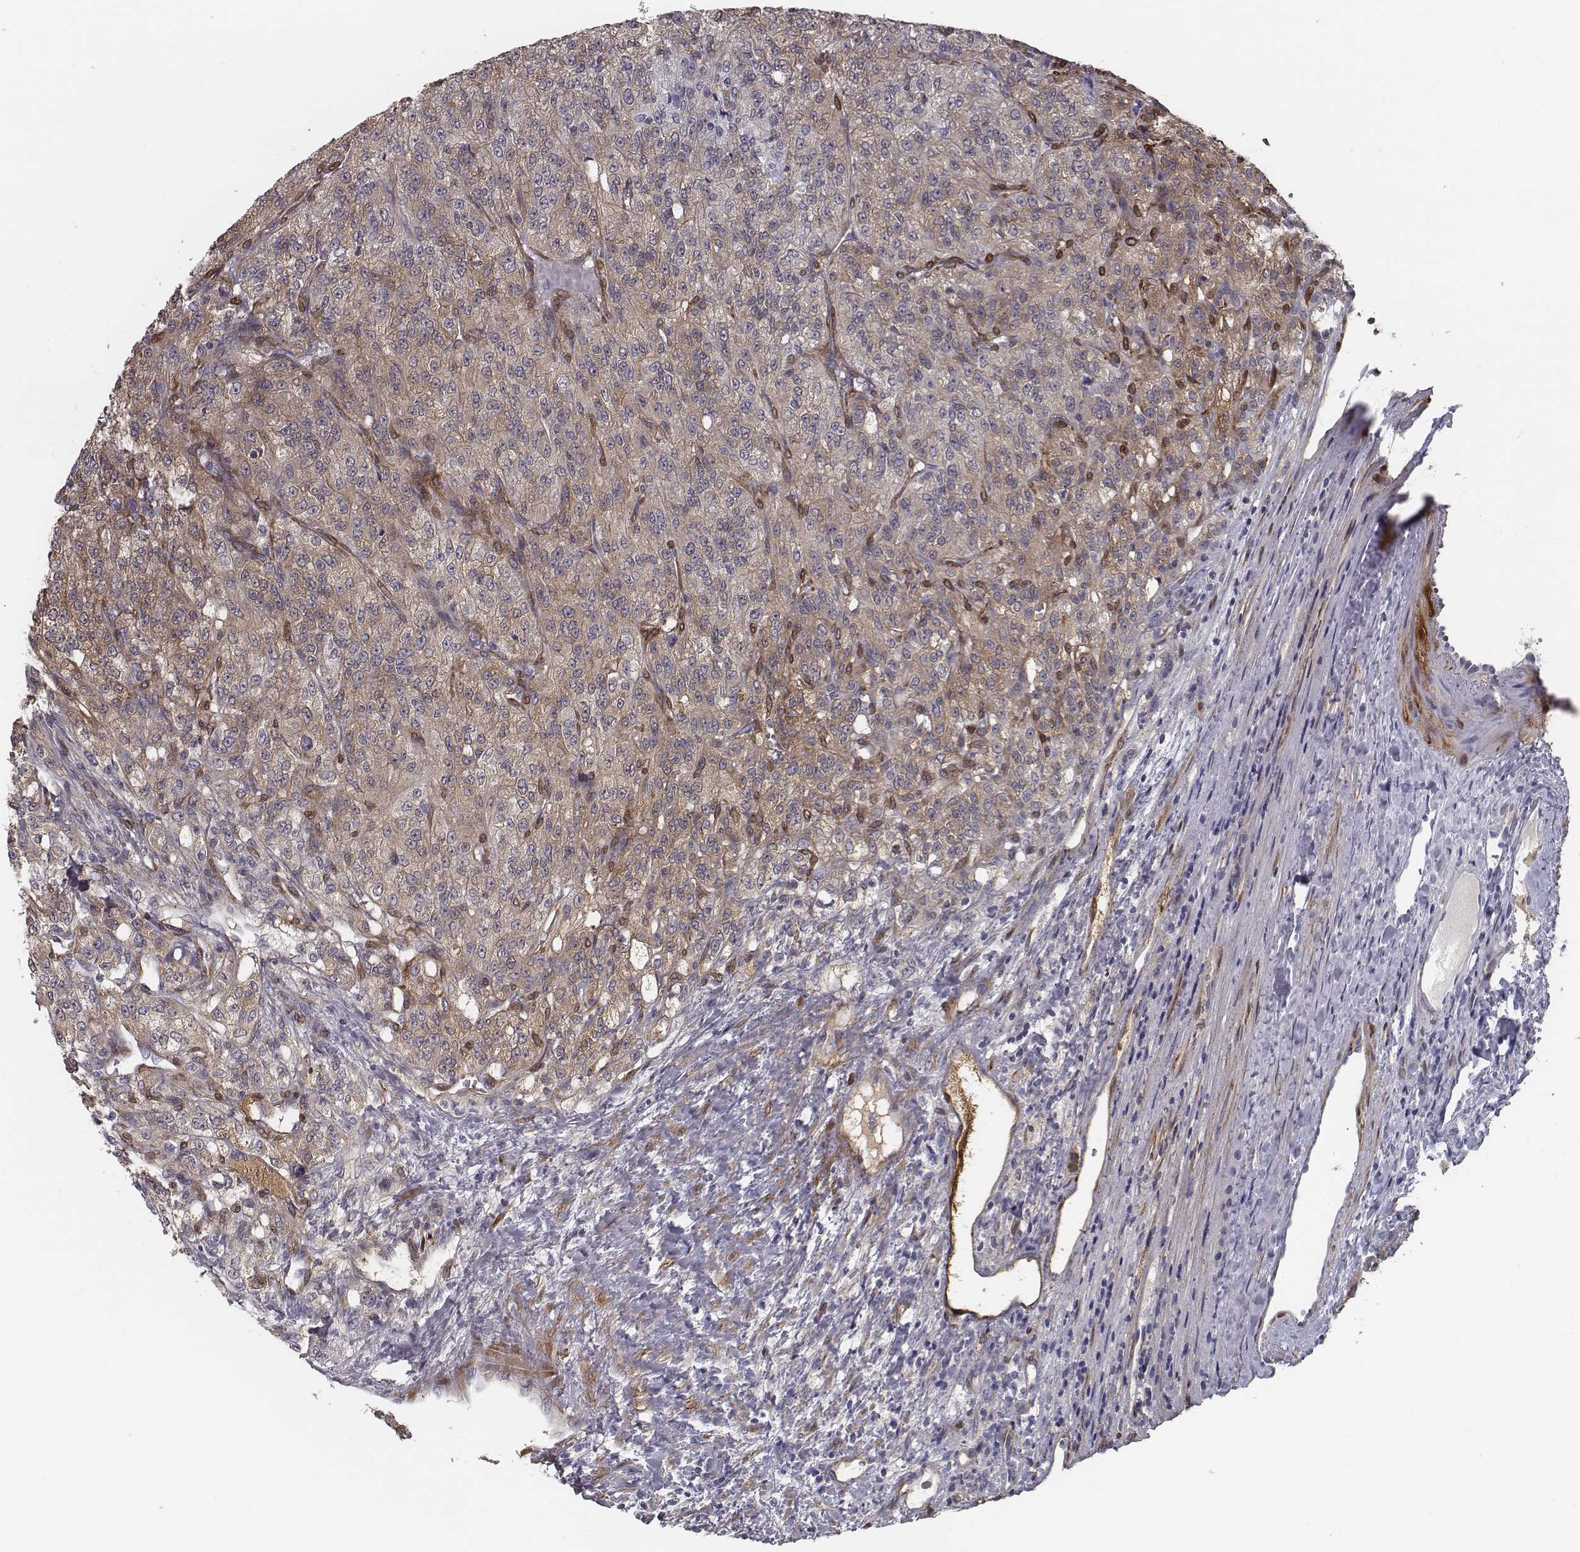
{"staining": {"intensity": "weak", "quantity": ">75%", "location": "cytoplasmic/membranous"}, "tissue": "renal cancer", "cell_type": "Tumor cells", "image_type": "cancer", "snomed": [{"axis": "morphology", "description": "Adenocarcinoma, NOS"}, {"axis": "topography", "description": "Kidney"}], "caption": "Immunohistochemical staining of human adenocarcinoma (renal) displays low levels of weak cytoplasmic/membranous protein positivity in approximately >75% of tumor cells.", "gene": "ISYNA1", "patient": {"sex": "female", "age": 63}}